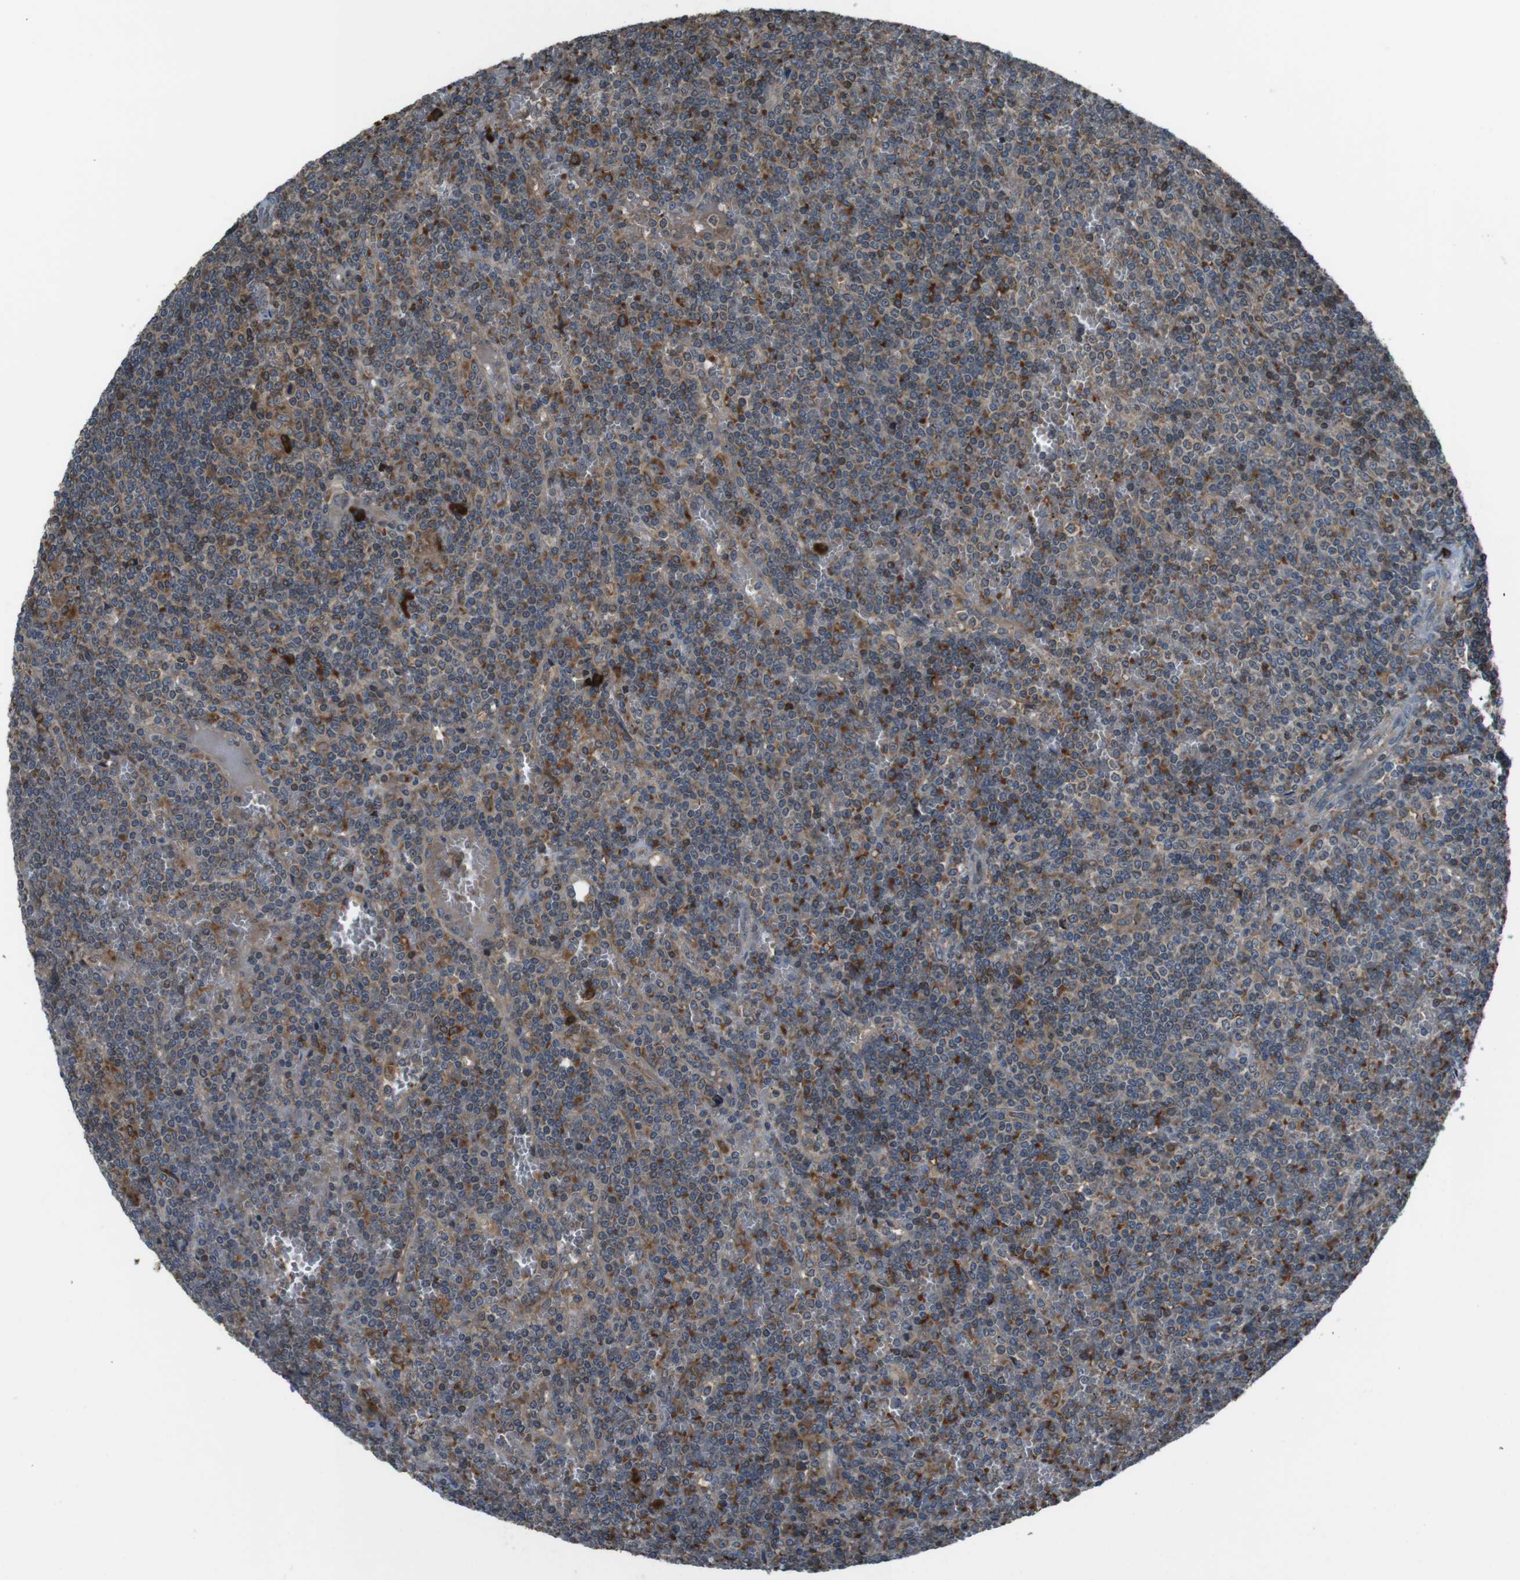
{"staining": {"intensity": "moderate", "quantity": ">75%", "location": "cytoplasmic/membranous"}, "tissue": "lymphoma", "cell_type": "Tumor cells", "image_type": "cancer", "snomed": [{"axis": "morphology", "description": "Malignant lymphoma, non-Hodgkin's type, Low grade"}, {"axis": "topography", "description": "Spleen"}], "caption": "Lymphoma was stained to show a protein in brown. There is medium levels of moderate cytoplasmic/membranous staining in approximately >75% of tumor cells. The staining was performed using DAB to visualize the protein expression in brown, while the nuclei were stained in blue with hematoxylin (Magnification: 20x).", "gene": "SSR3", "patient": {"sex": "female", "age": 19}}